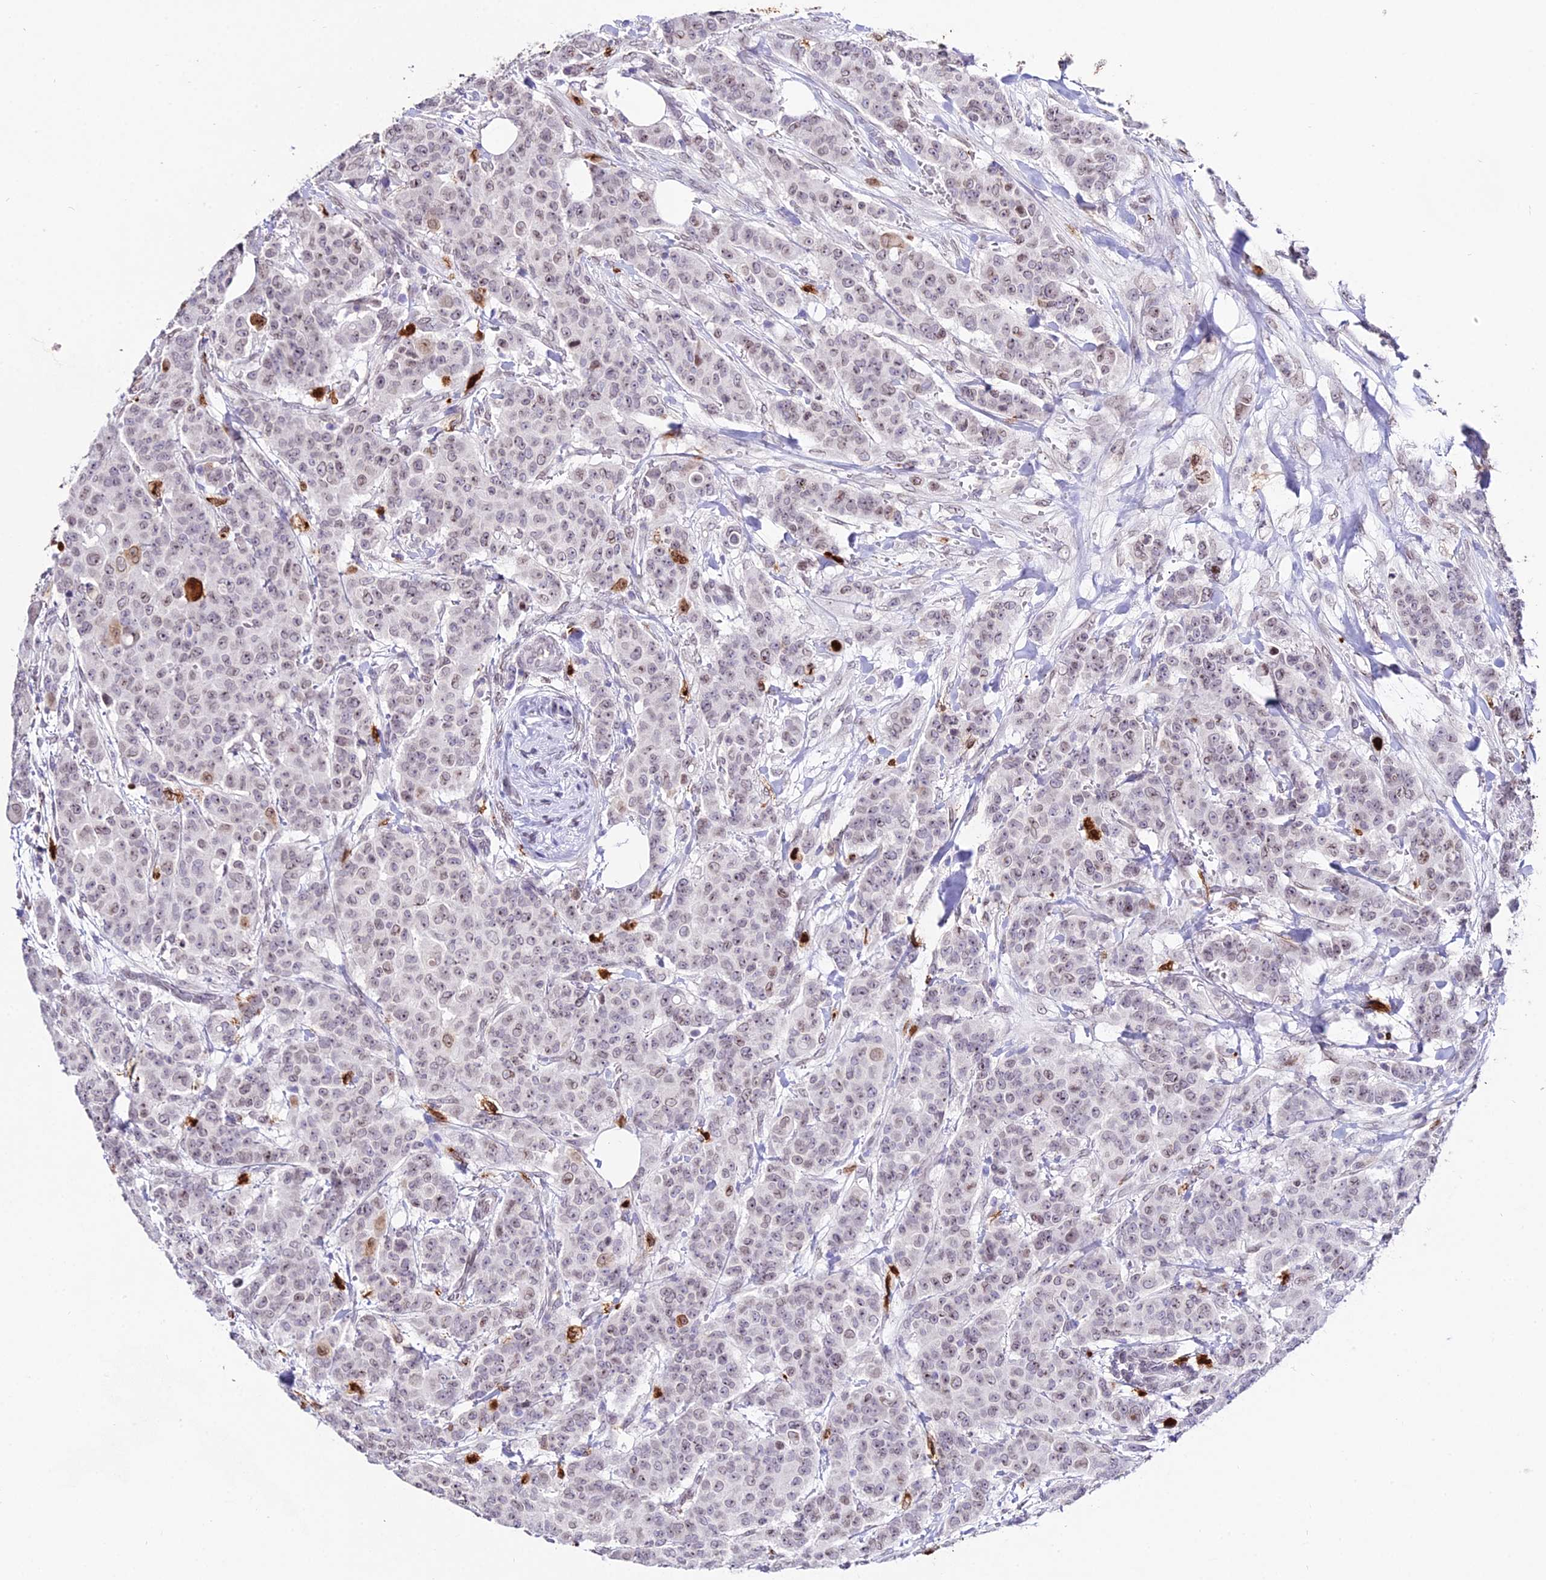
{"staining": {"intensity": "weak", "quantity": ">75%", "location": "nuclear"}, "tissue": "breast cancer", "cell_type": "Tumor cells", "image_type": "cancer", "snomed": [{"axis": "morphology", "description": "Duct carcinoma"}, {"axis": "topography", "description": "Breast"}], "caption": "Weak nuclear positivity is appreciated in approximately >75% of tumor cells in breast cancer (infiltrating ductal carcinoma).", "gene": "MCM10", "patient": {"sex": "female", "age": 40}}